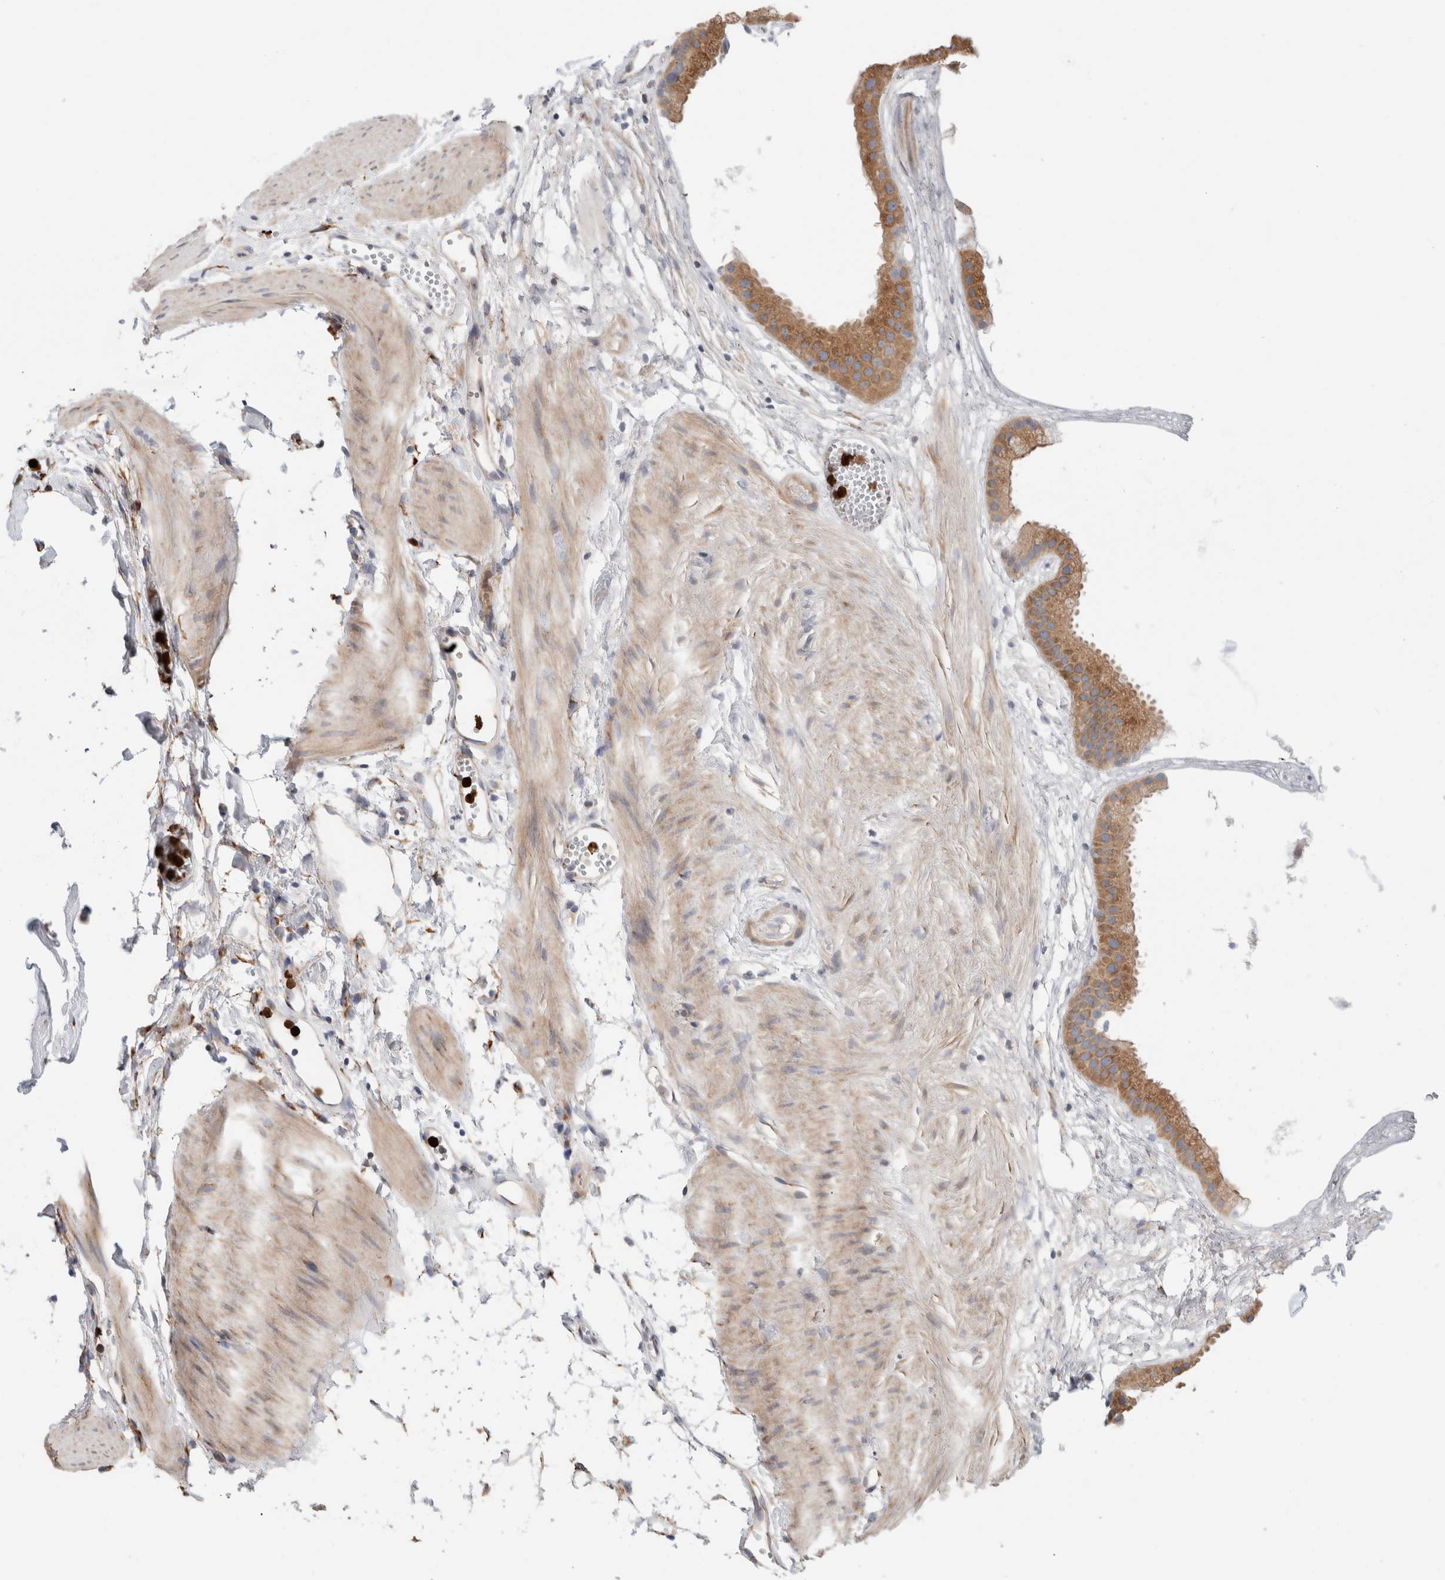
{"staining": {"intensity": "moderate", "quantity": ">75%", "location": "cytoplasmic/membranous"}, "tissue": "gallbladder", "cell_type": "Glandular cells", "image_type": "normal", "snomed": [{"axis": "morphology", "description": "Normal tissue, NOS"}, {"axis": "topography", "description": "Gallbladder"}], "caption": "IHC of unremarkable gallbladder shows medium levels of moderate cytoplasmic/membranous expression in about >75% of glandular cells. The staining is performed using DAB (3,3'-diaminobenzidine) brown chromogen to label protein expression. The nuclei are counter-stained blue using hematoxylin.", "gene": "P4HA1", "patient": {"sex": "female", "age": 64}}